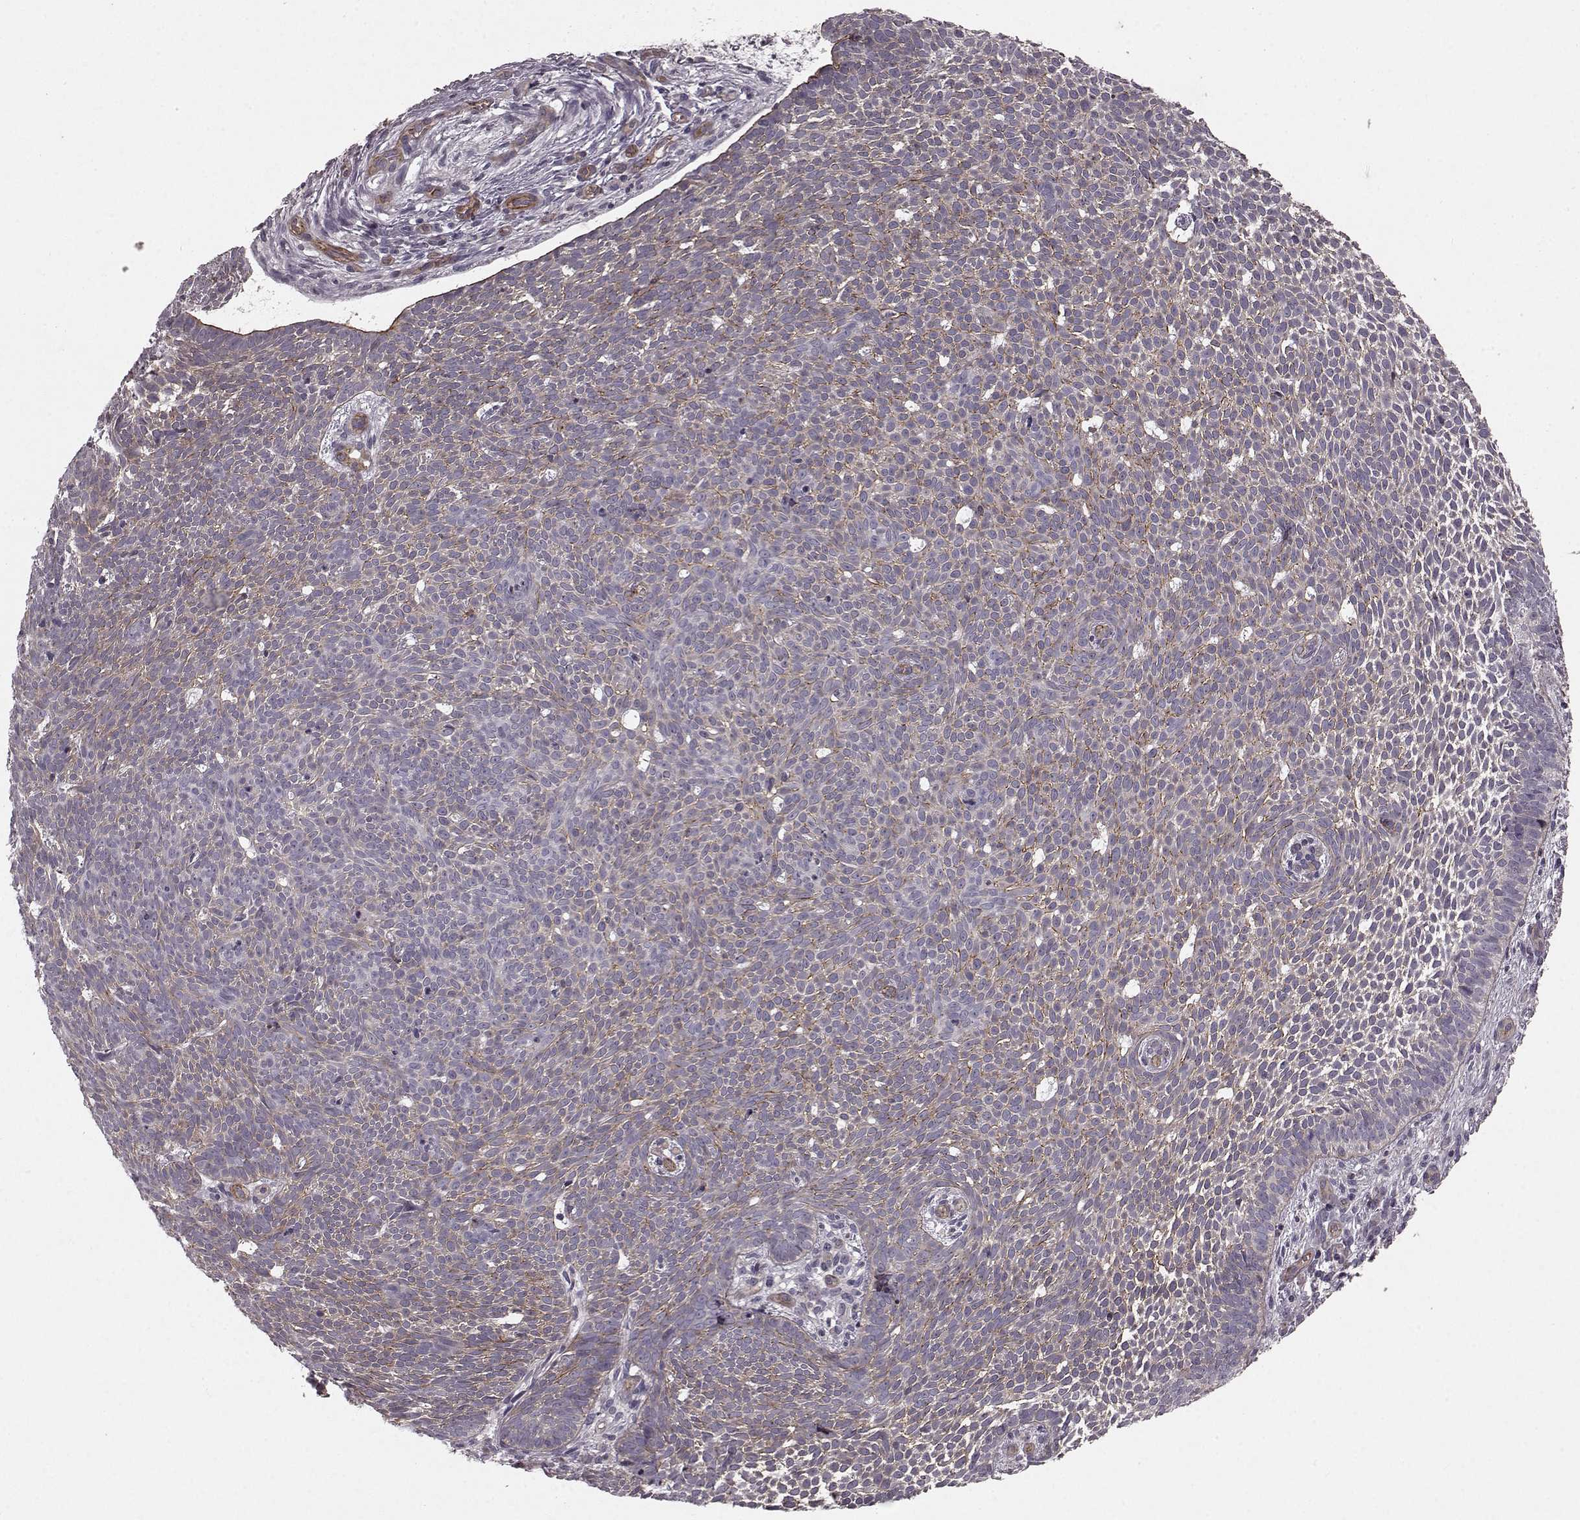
{"staining": {"intensity": "moderate", "quantity": "<25%", "location": "cytoplasmic/membranous"}, "tissue": "skin cancer", "cell_type": "Tumor cells", "image_type": "cancer", "snomed": [{"axis": "morphology", "description": "Basal cell carcinoma"}, {"axis": "topography", "description": "Skin"}], "caption": "Immunohistochemistry (IHC) (DAB) staining of skin cancer reveals moderate cytoplasmic/membranous protein positivity in about <25% of tumor cells.", "gene": "SLC22A18", "patient": {"sex": "male", "age": 59}}